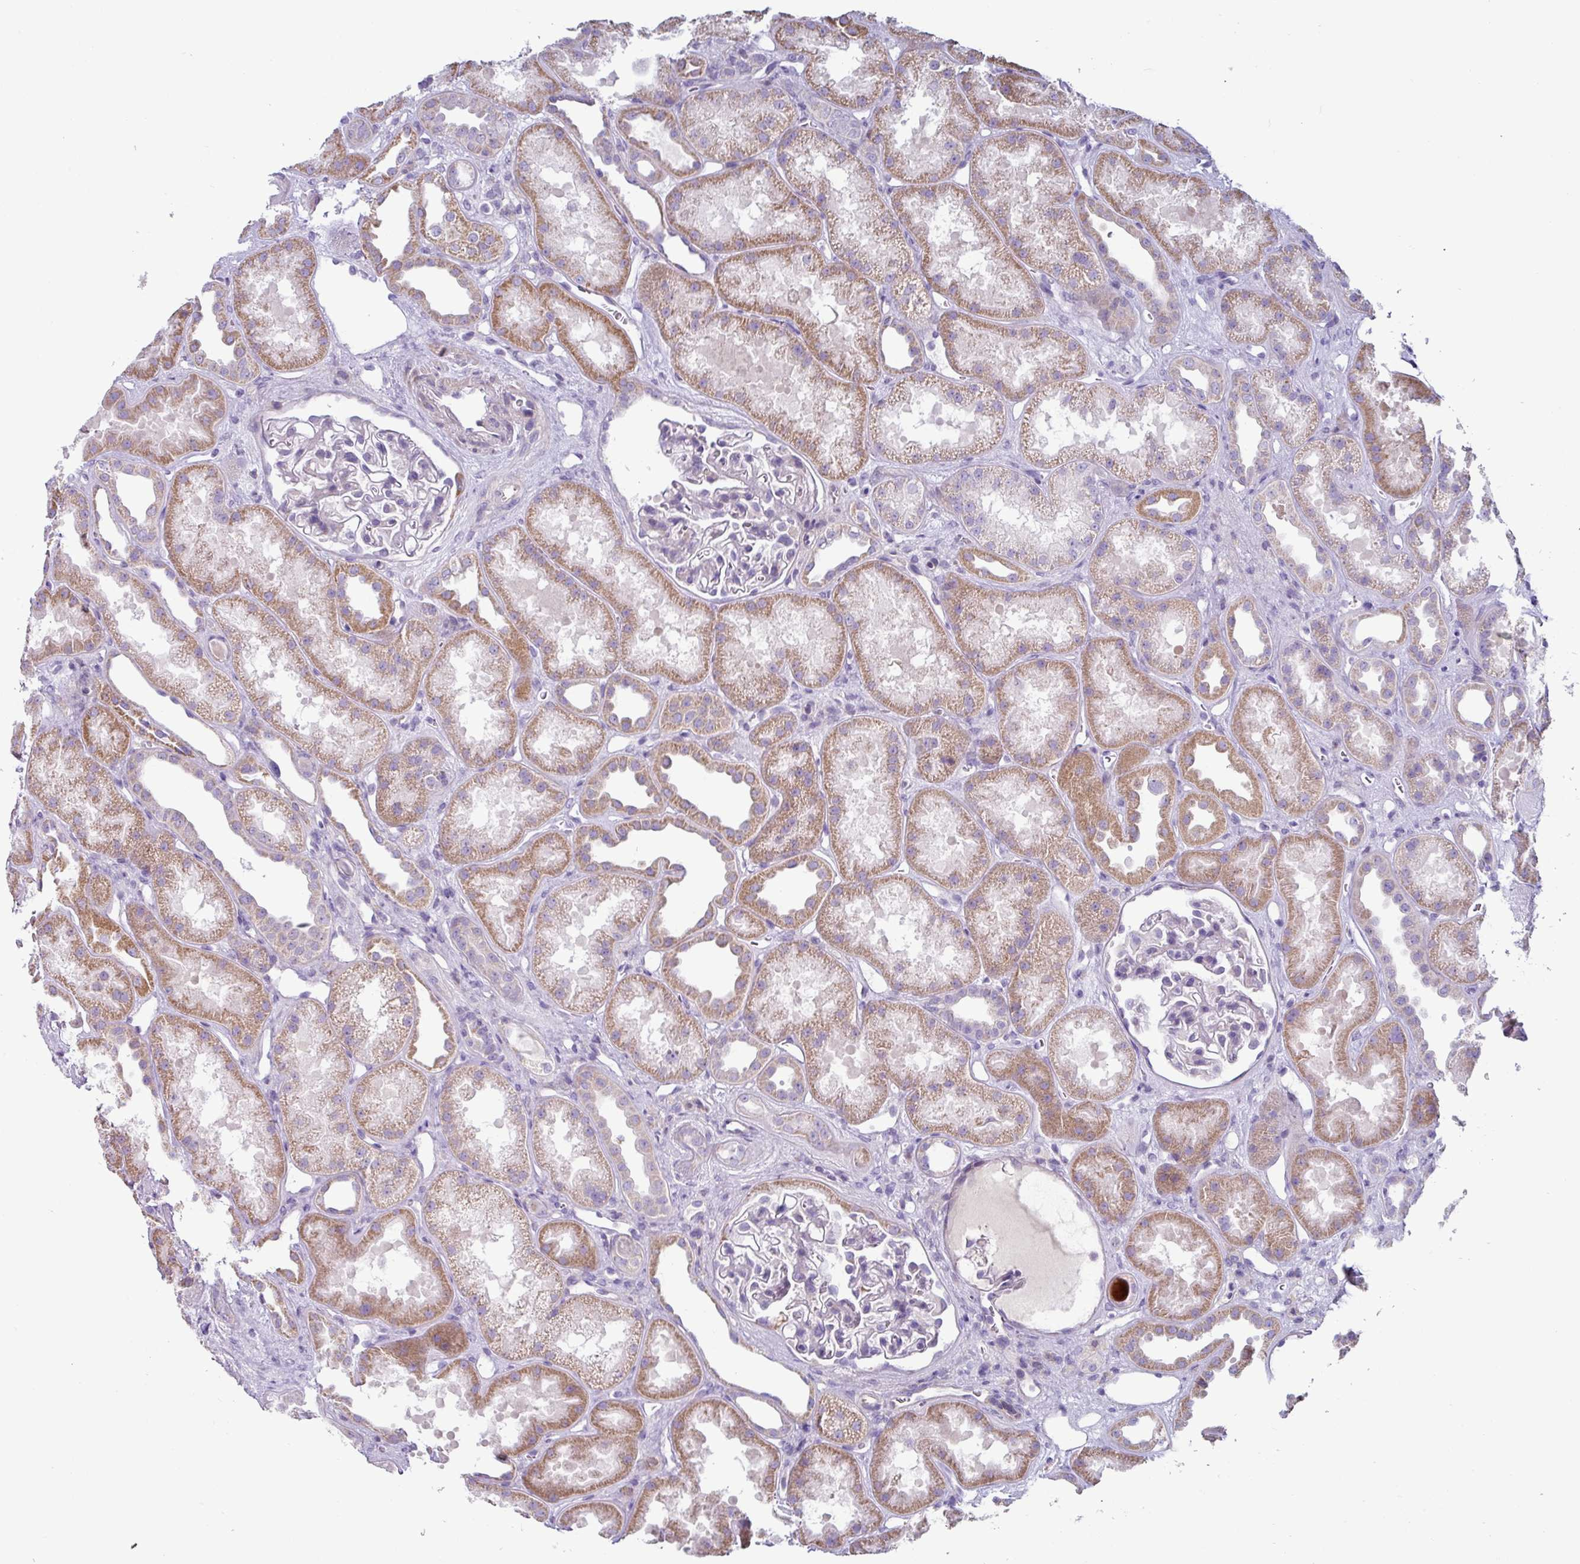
{"staining": {"intensity": "negative", "quantity": "none", "location": "none"}, "tissue": "kidney", "cell_type": "Cells in glomeruli", "image_type": "normal", "snomed": [{"axis": "morphology", "description": "Normal tissue, NOS"}, {"axis": "topography", "description": "Kidney"}], "caption": "Cells in glomeruli are negative for protein expression in unremarkable human kidney.", "gene": "RGS16", "patient": {"sex": "male", "age": 61}}